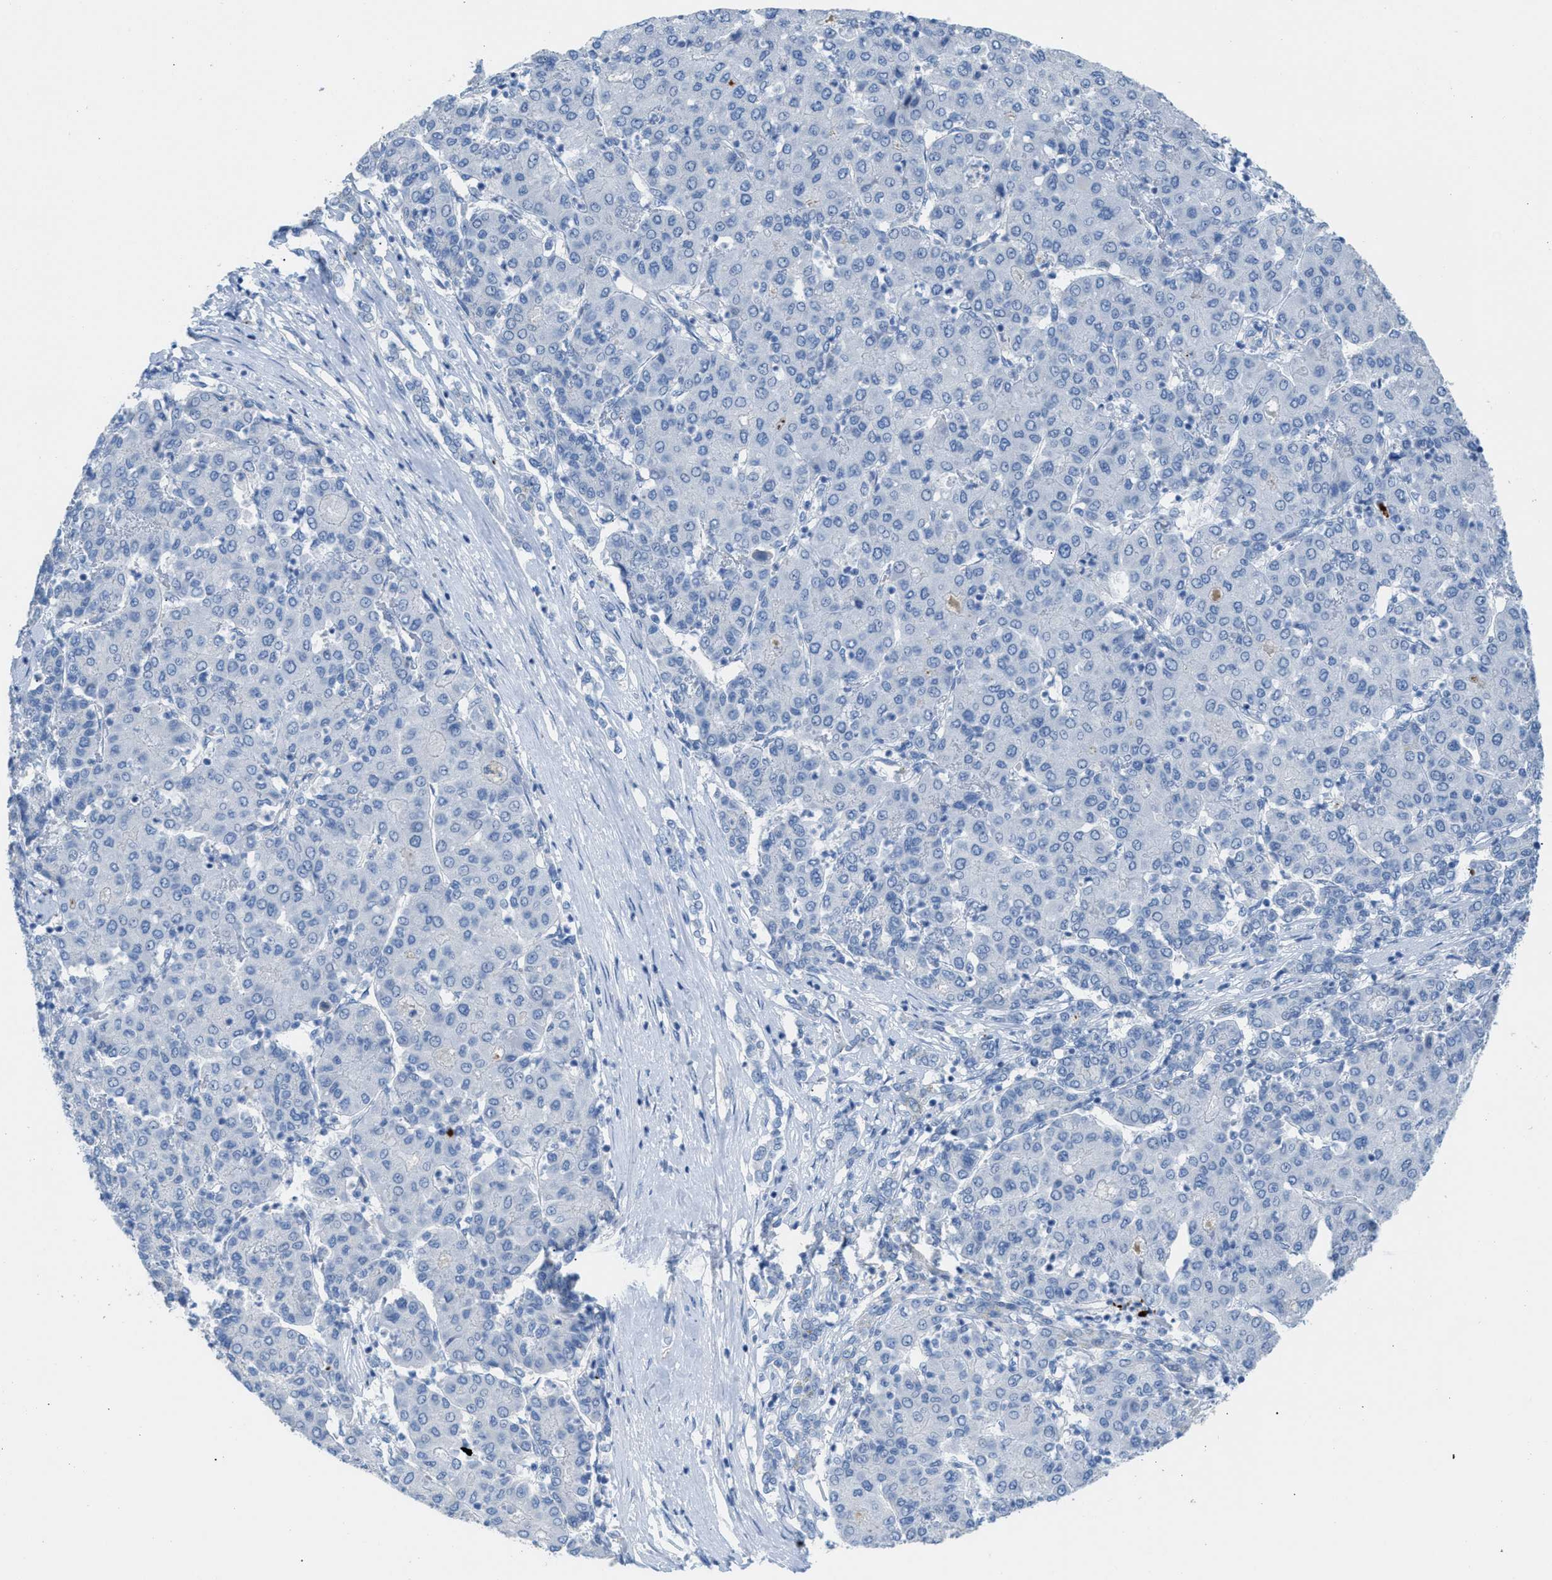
{"staining": {"intensity": "negative", "quantity": "none", "location": "none"}, "tissue": "liver cancer", "cell_type": "Tumor cells", "image_type": "cancer", "snomed": [{"axis": "morphology", "description": "Carcinoma, Hepatocellular, NOS"}, {"axis": "topography", "description": "Liver"}], "caption": "The immunohistochemistry (IHC) image has no significant positivity in tumor cells of liver cancer (hepatocellular carcinoma) tissue.", "gene": "MPP3", "patient": {"sex": "male", "age": 65}}